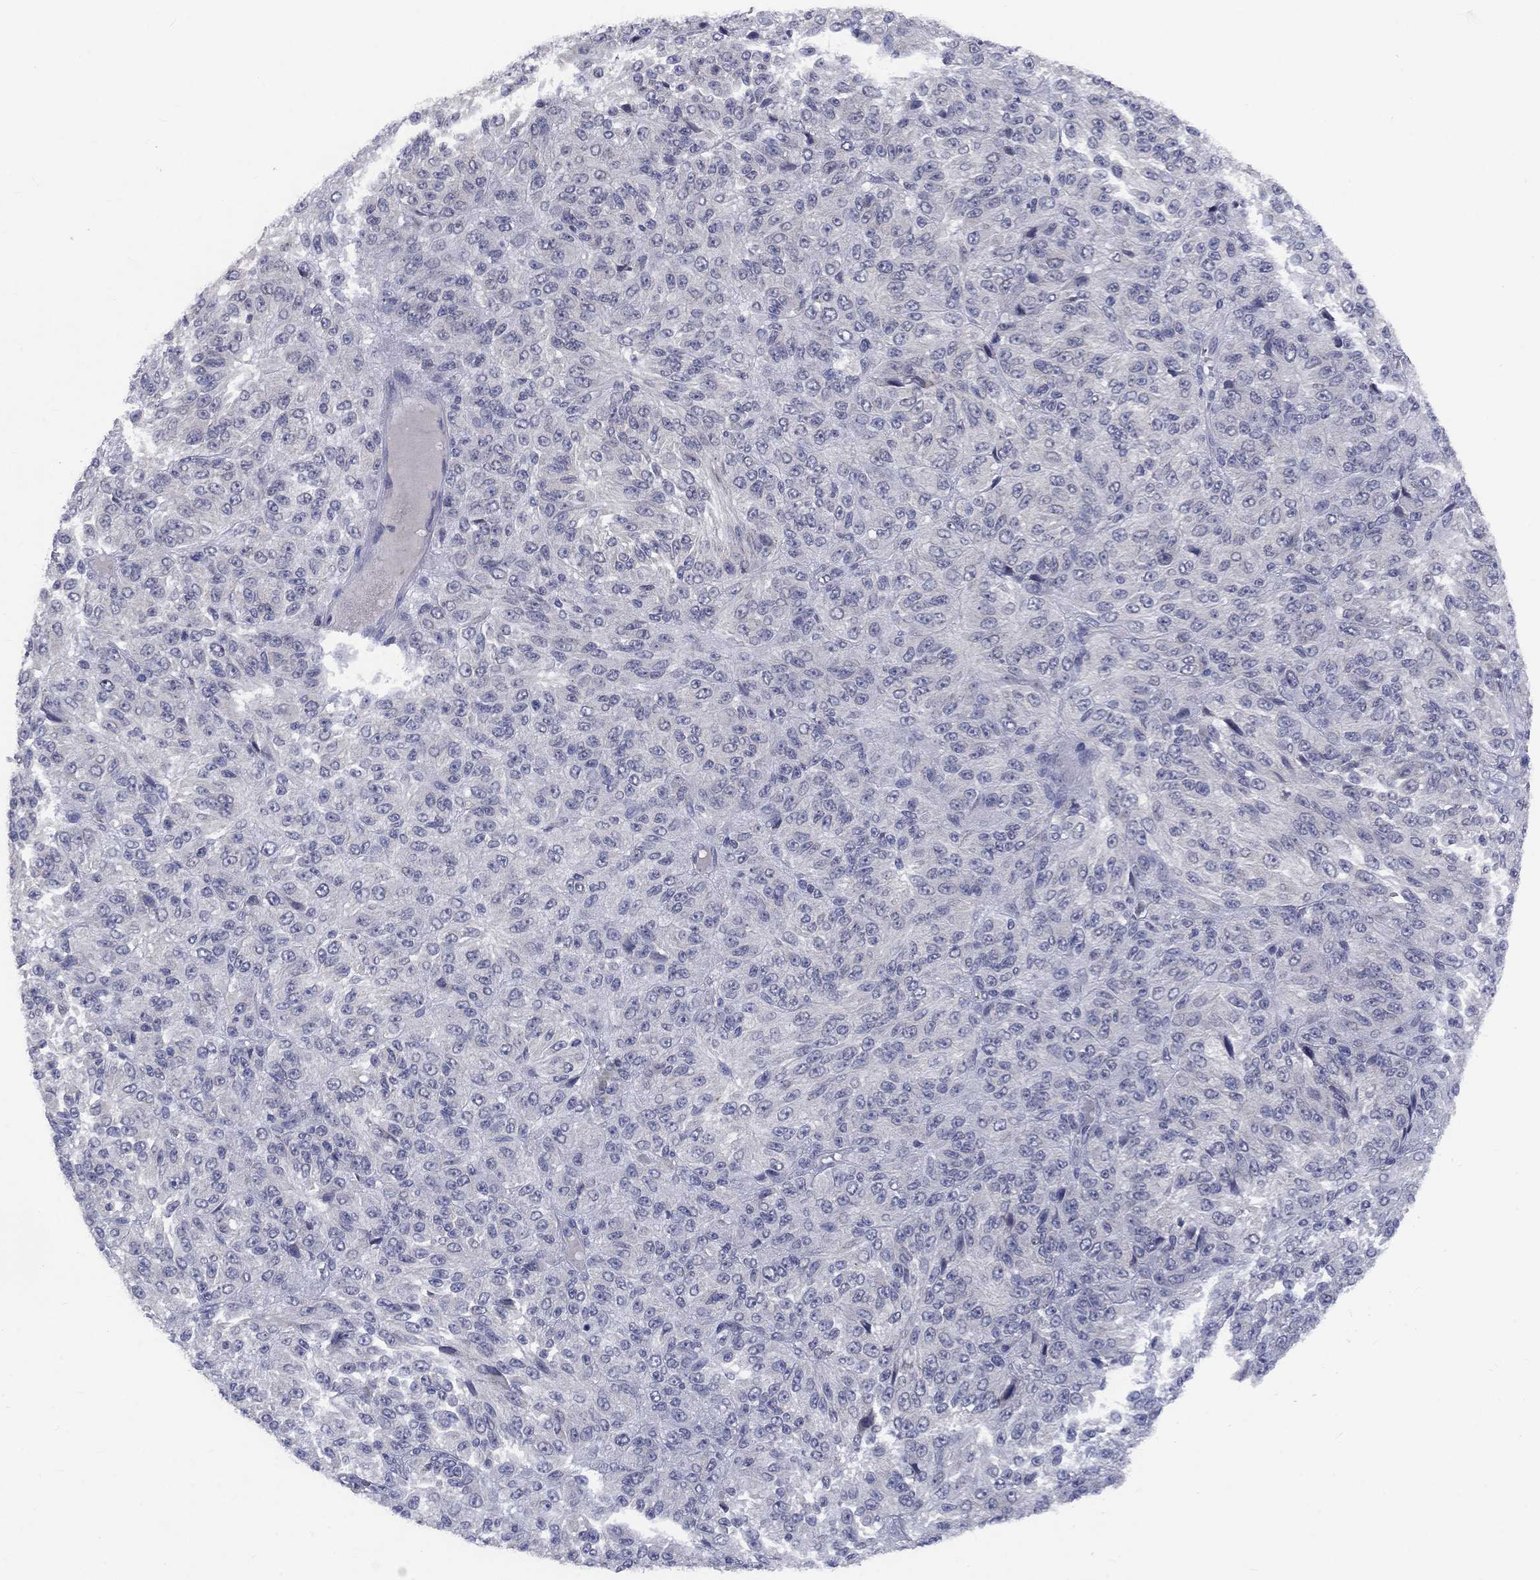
{"staining": {"intensity": "negative", "quantity": "none", "location": "none"}, "tissue": "melanoma", "cell_type": "Tumor cells", "image_type": "cancer", "snomed": [{"axis": "morphology", "description": "Malignant melanoma, Metastatic site"}, {"axis": "topography", "description": "Brain"}], "caption": "The image exhibits no staining of tumor cells in malignant melanoma (metastatic site).", "gene": "CACNA1A", "patient": {"sex": "female", "age": 56}}